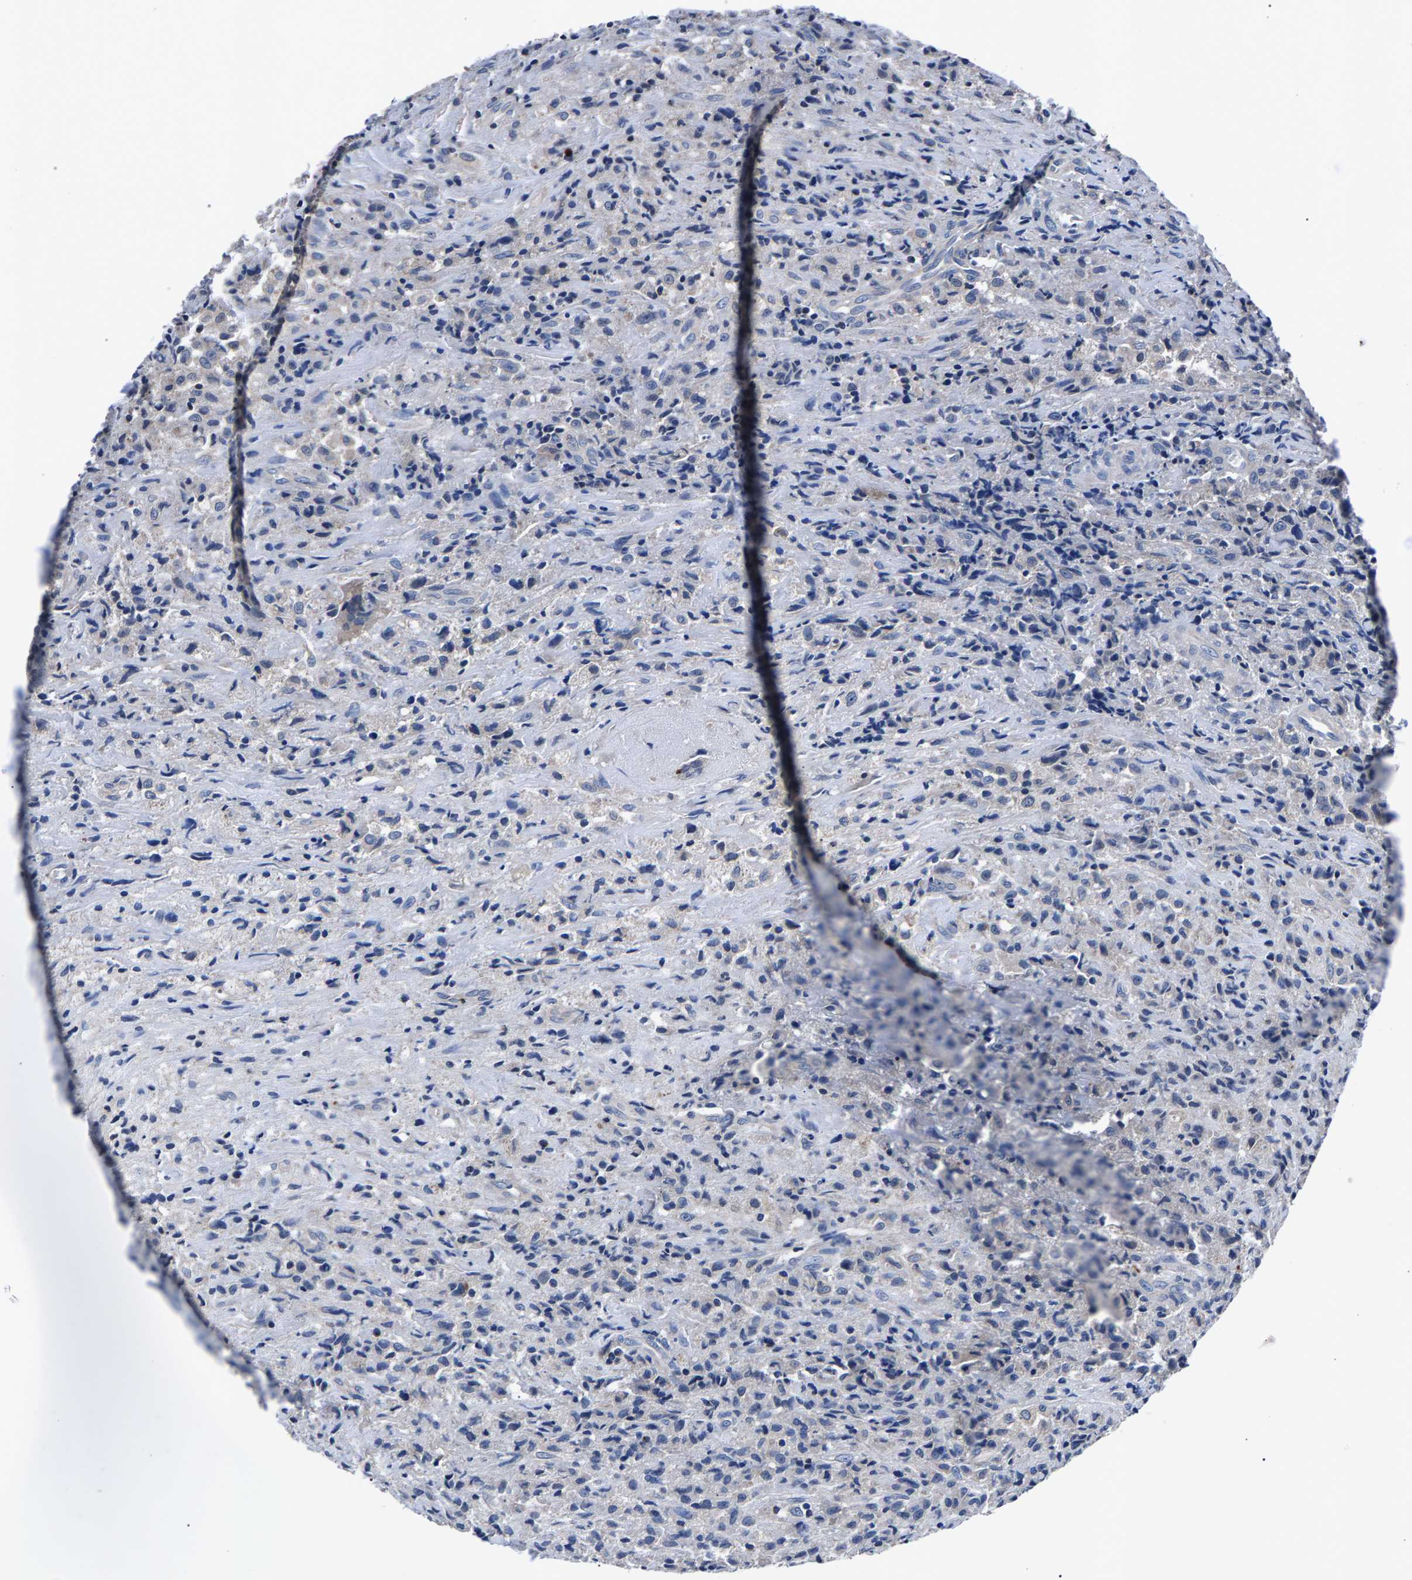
{"staining": {"intensity": "negative", "quantity": "none", "location": "none"}, "tissue": "testis cancer", "cell_type": "Tumor cells", "image_type": "cancer", "snomed": [{"axis": "morphology", "description": "Carcinoma, Embryonal, NOS"}, {"axis": "topography", "description": "Testis"}], "caption": "There is no significant expression in tumor cells of testis cancer. Nuclei are stained in blue.", "gene": "PHF24", "patient": {"sex": "male", "age": 2}}